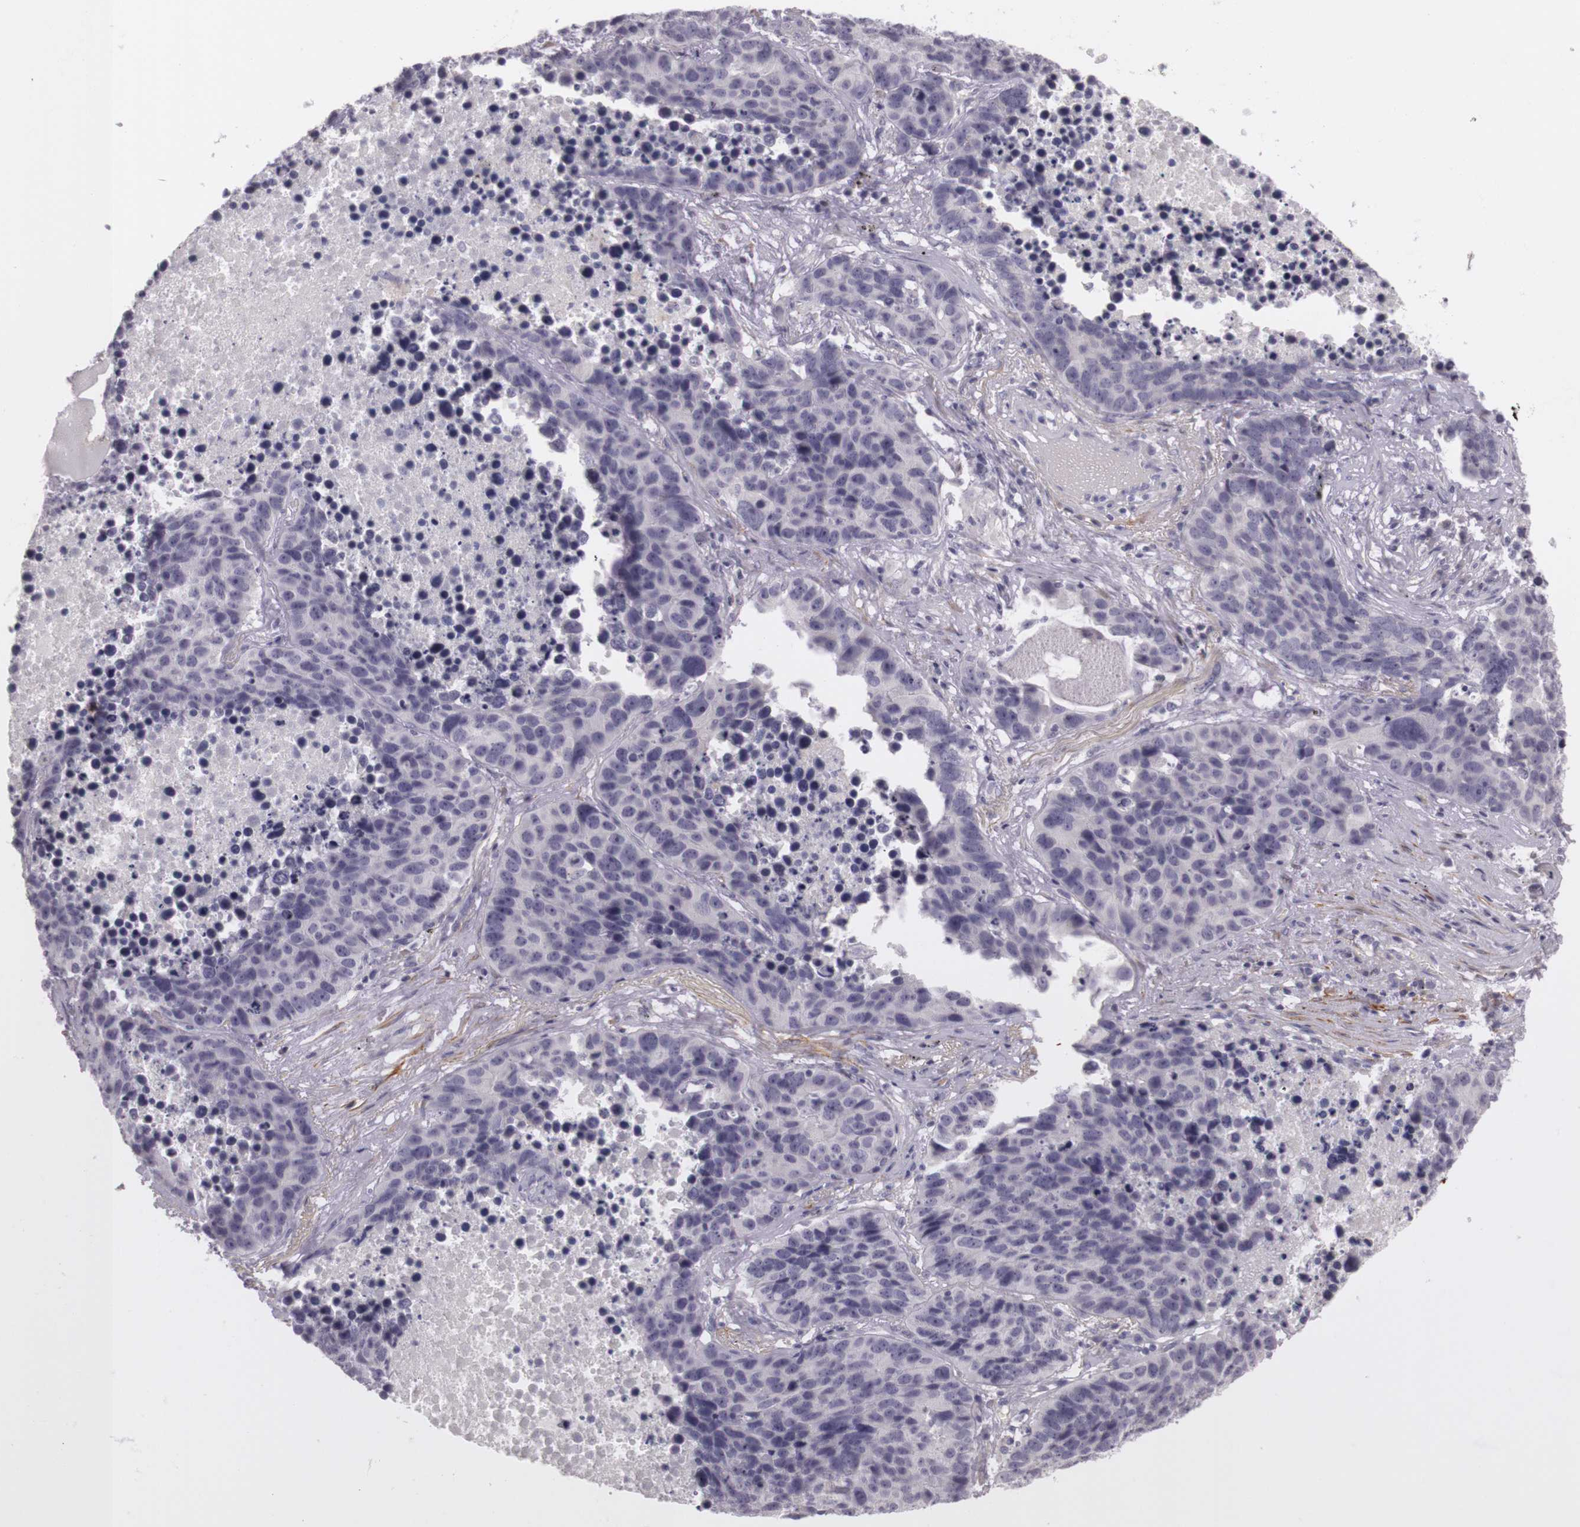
{"staining": {"intensity": "negative", "quantity": "none", "location": "none"}, "tissue": "lung cancer", "cell_type": "Tumor cells", "image_type": "cancer", "snomed": [{"axis": "morphology", "description": "Carcinoid, malignant, NOS"}, {"axis": "topography", "description": "Lung"}], "caption": "Carcinoid (malignant) (lung) stained for a protein using immunohistochemistry displays no expression tumor cells.", "gene": "CNTN2", "patient": {"sex": "male", "age": 60}}